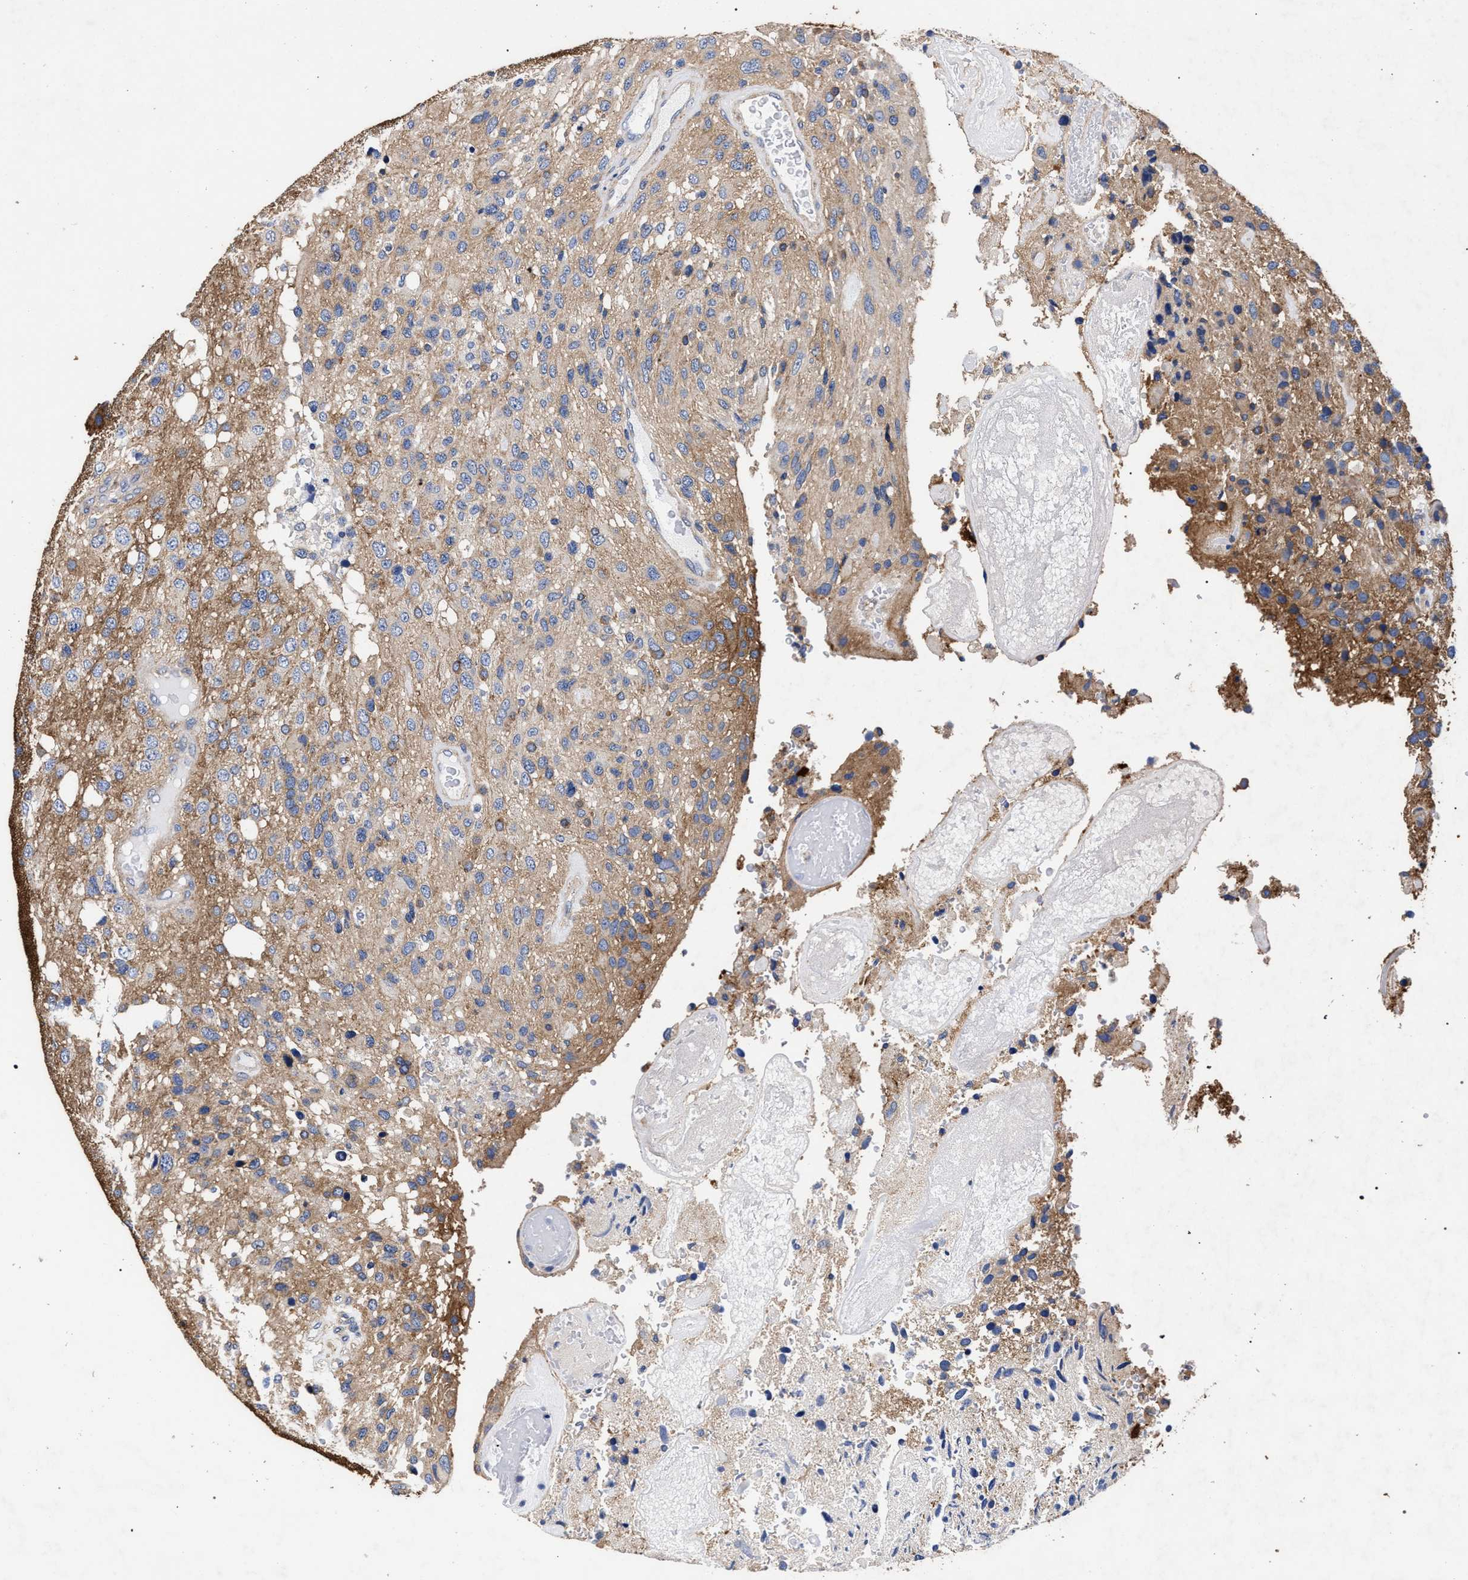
{"staining": {"intensity": "moderate", "quantity": "25%-75%", "location": "cytoplasmic/membranous"}, "tissue": "glioma", "cell_type": "Tumor cells", "image_type": "cancer", "snomed": [{"axis": "morphology", "description": "Glioma, malignant, High grade"}, {"axis": "topography", "description": "Brain"}], "caption": "A brown stain shows moderate cytoplasmic/membranous positivity of a protein in malignant glioma (high-grade) tumor cells.", "gene": "CFAP95", "patient": {"sex": "female", "age": 58}}